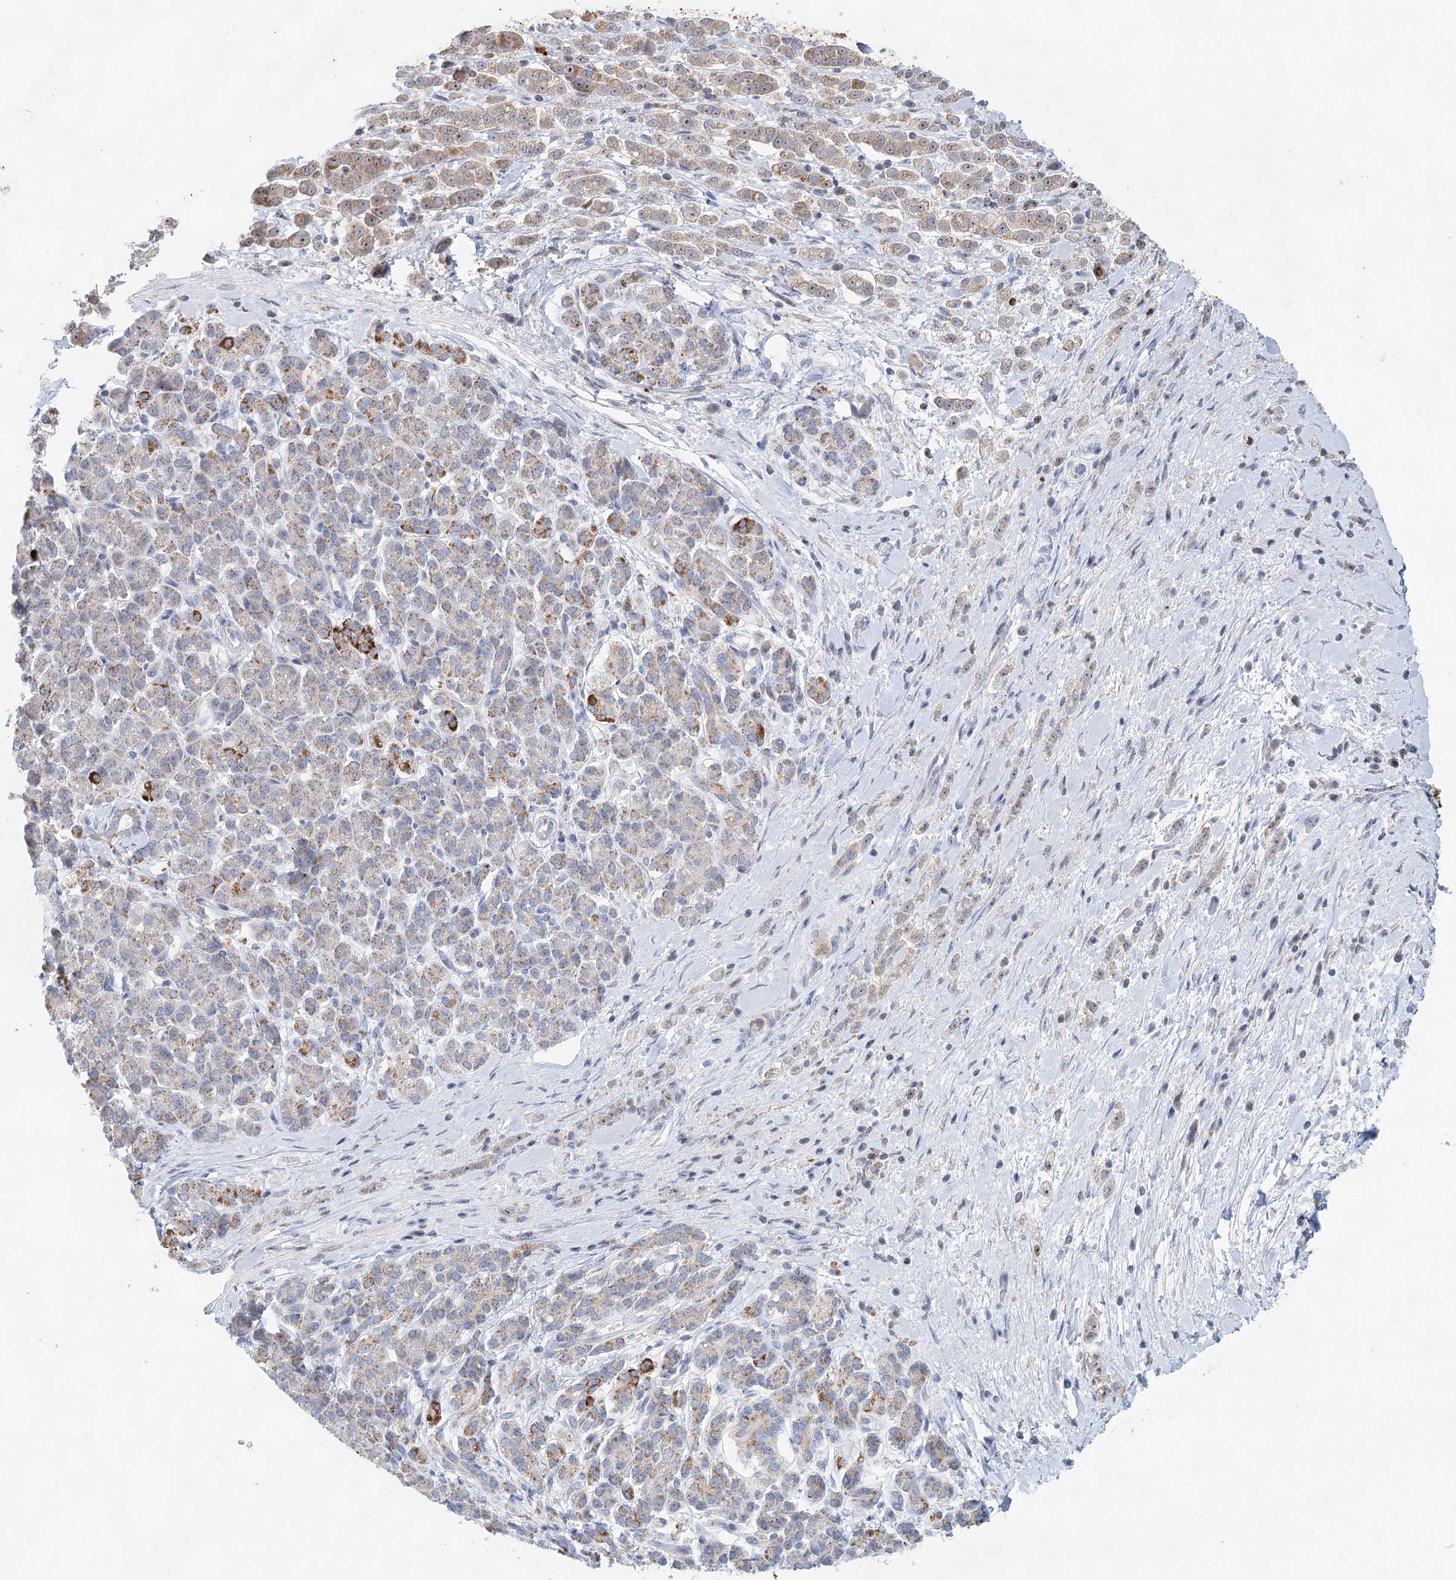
{"staining": {"intensity": "moderate", "quantity": ">75%", "location": "cytoplasmic/membranous"}, "tissue": "pancreatic cancer", "cell_type": "Tumor cells", "image_type": "cancer", "snomed": [{"axis": "morphology", "description": "Normal tissue, NOS"}, {"axis": "morphology", "description": "Adenocarcinoma, NOS"}, {"axis": "topography", "description": "Pancreas"}], "caption": "Immunohistochemistry (IHC) image of neoplastic tissue: human pancreatic cancer (adenocarcinoma) stained using immunohistochemistry (IHC) demonstrates medium levels of moderate protein expression localized specifically in the cytoplasmic/membranous of tumor cells, appearing as a cytoplasmic/membranous brown color.", "gene": "XPO6", "patient": {"sex": "female", "age": 64}}